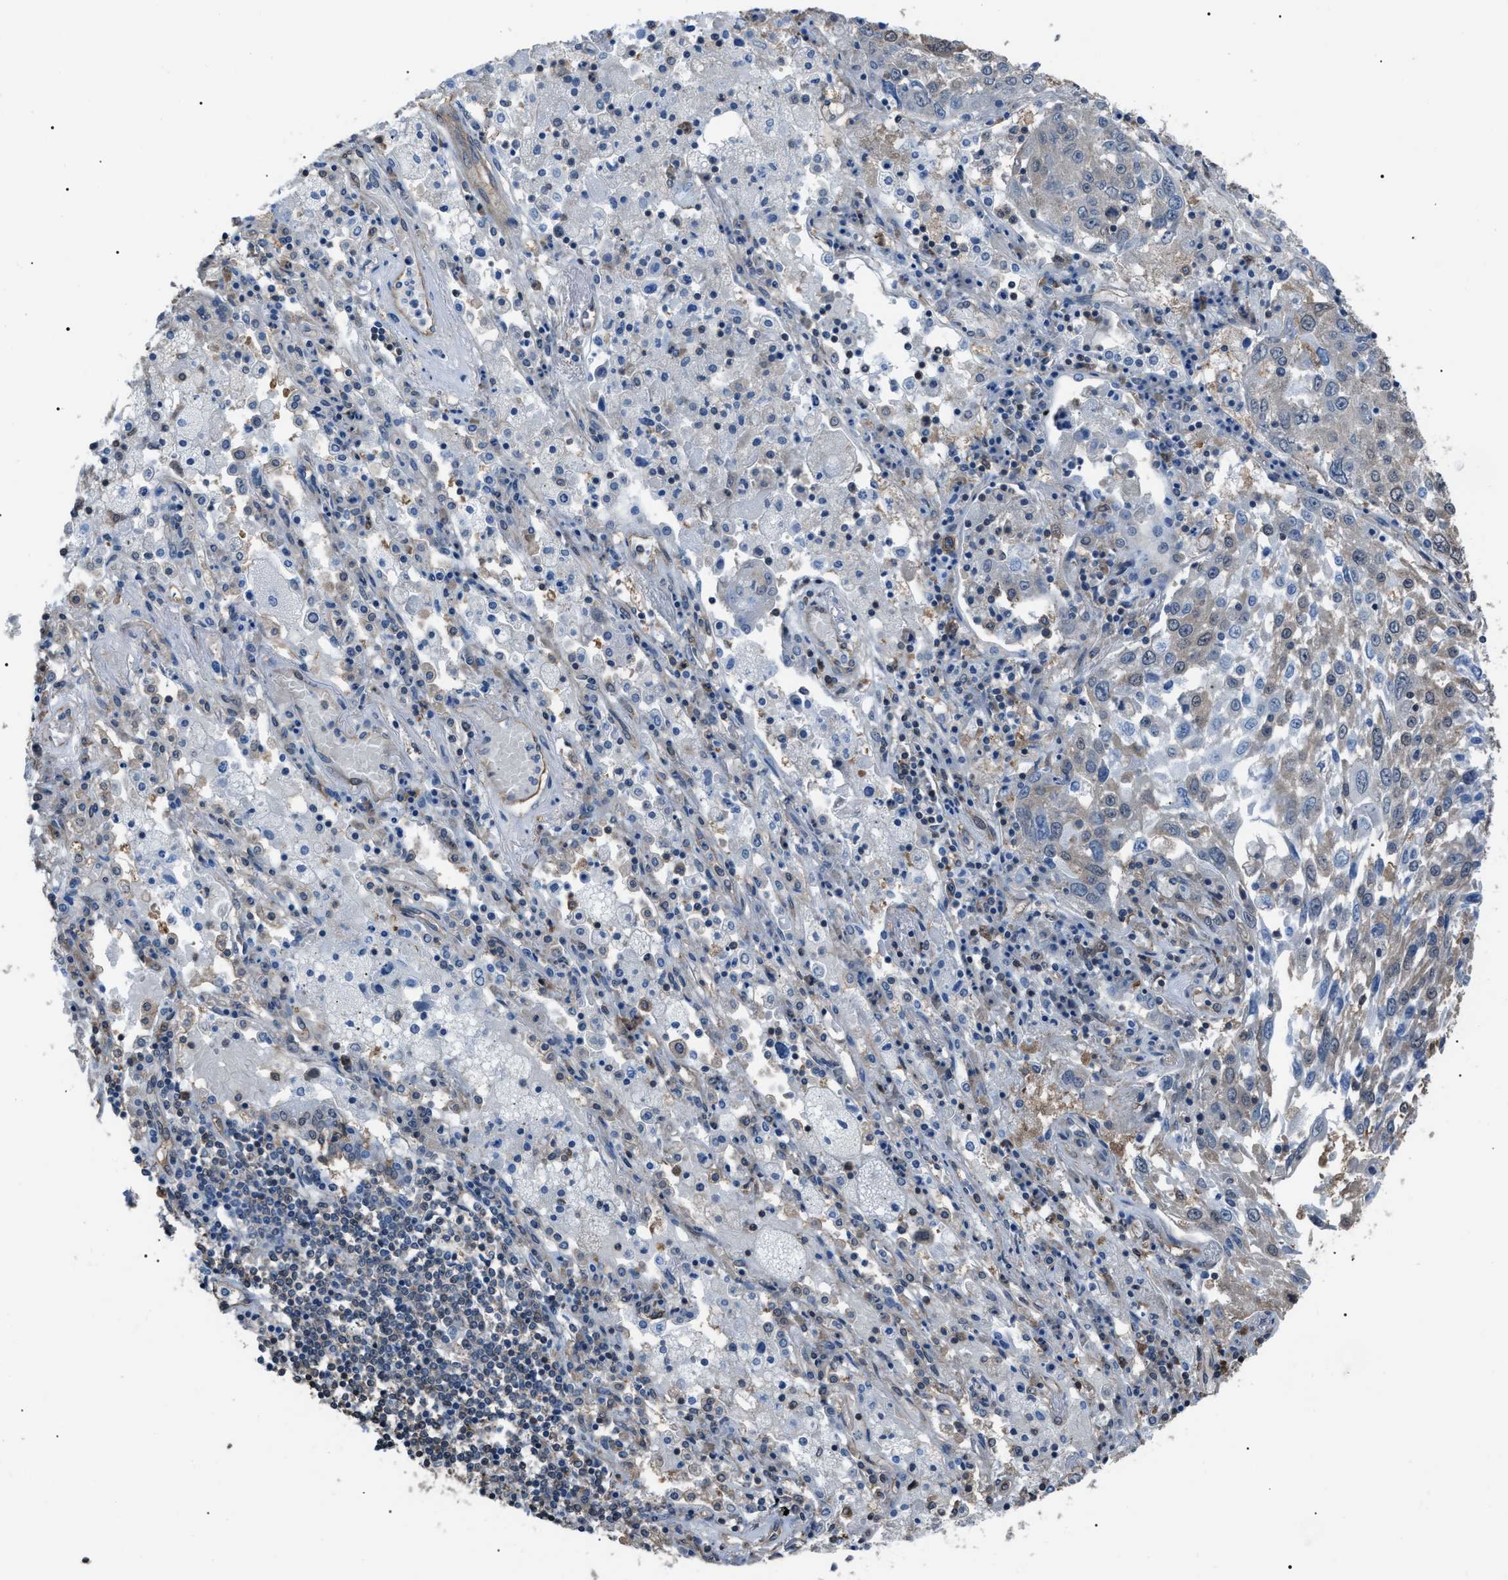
{"staining": {"intensity": "weak", "quantity": "25%-75%", "location": "cytoplasmic/membranous"}, "tissue": "lung cancer", "cell_type": "Tumor cells", "image_type": "cancer", "snomed": [{"axis": "morphology", "description": "Squamous cell carcinoma, NOS"}, {"axis": "topography", "description": "Lung"}], "caption": "High-power microscopy captured an immunohistochemistry photomicrograph of lung cancer, revealing weak cytoplasmic/membranous expression in approximately 25%-75% of tumor cells.", "gene": "PDCD5", "patient": {"sex": "male", "age": 65}}